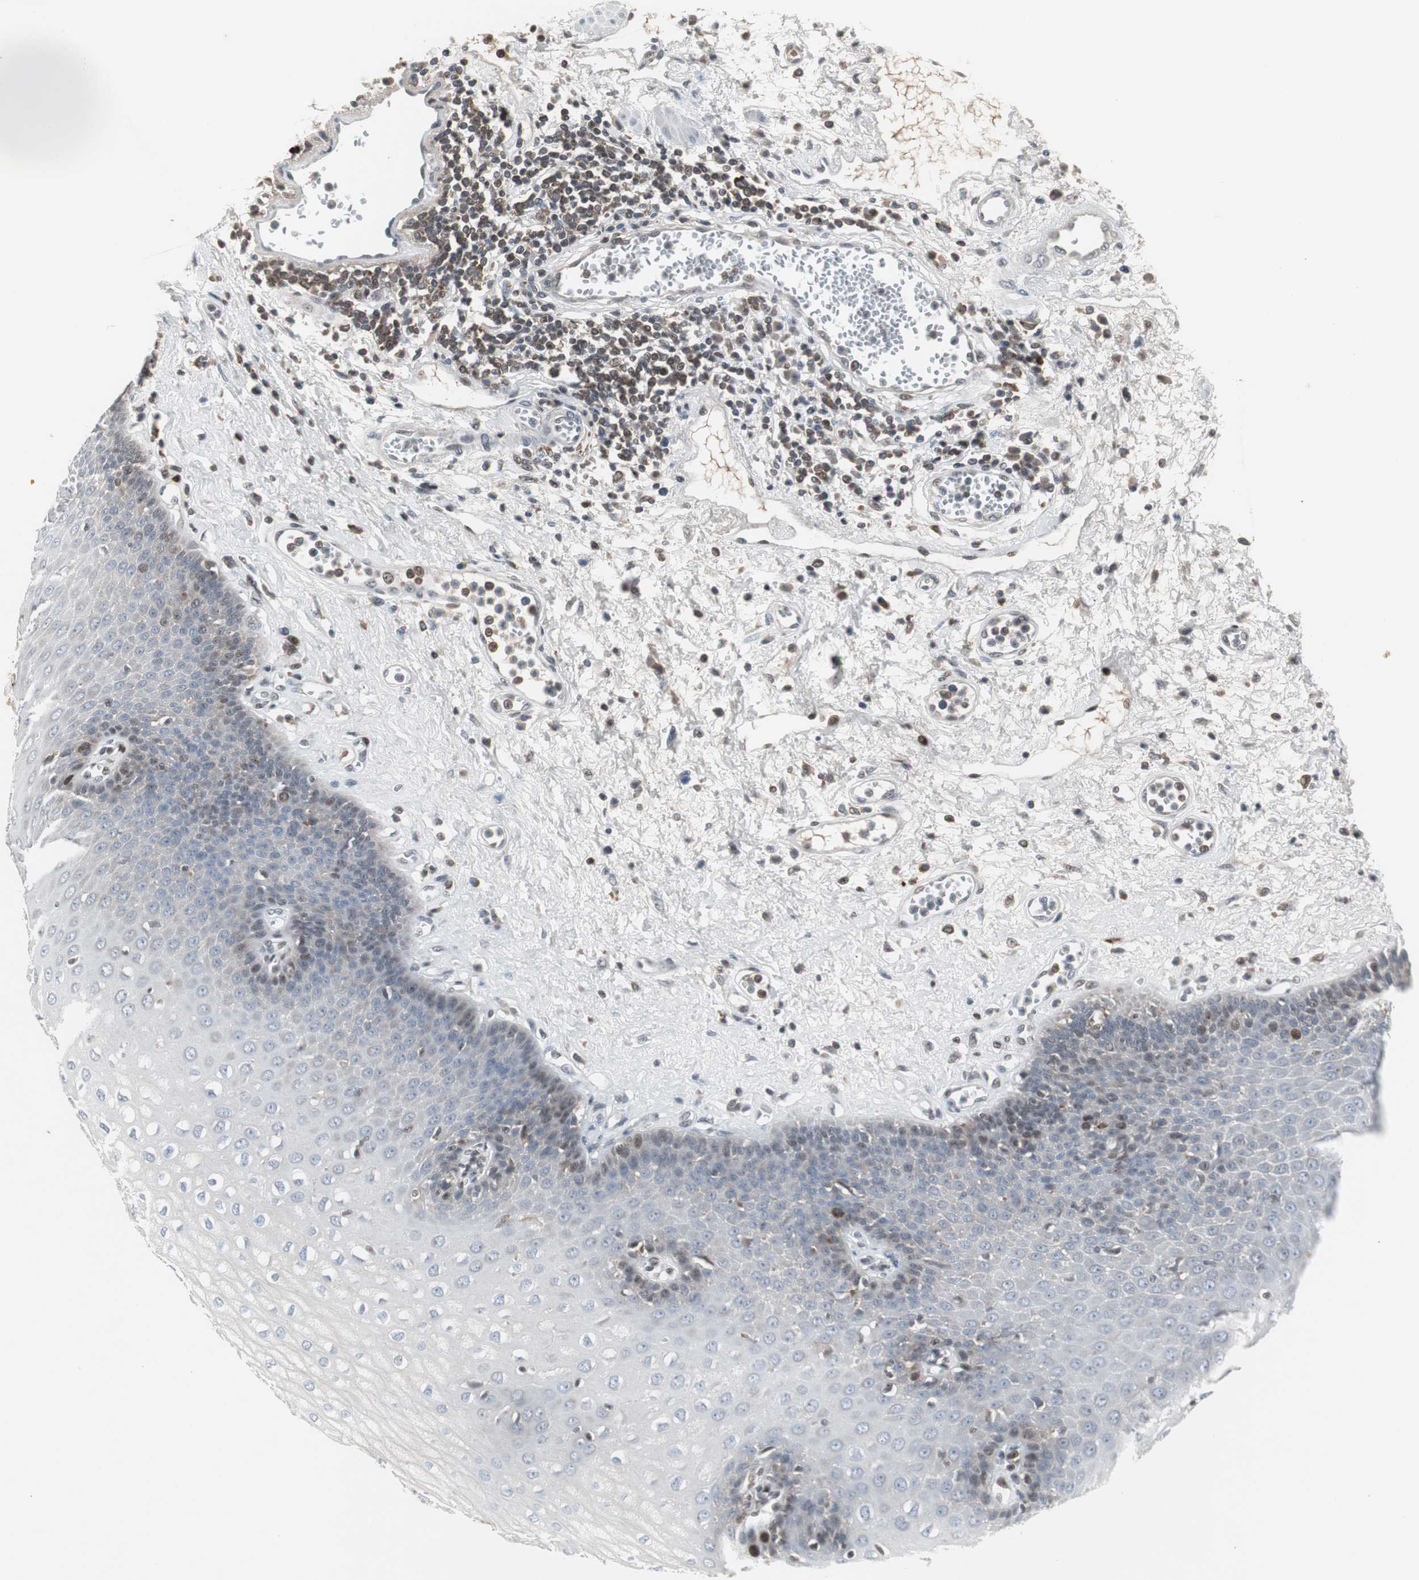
{"staining": {"intensity": "weak", "quantity": "<25%", "location": "nuclear"}, "tissue": "esophagus", "cell_type": "Squamous epithelial cells", "image_type": "normal", "snomed": [{"axis": "morphology", "description": "Normal tissue, NOS"}, {"axis": "morphology", "description": "Squamous cell carcinoma, NOS"}, {"axis": "topography", "description": "Esophagus"}], "caption": "Immunohistochemical staining of normal human esophagus exhibits no significant positivity in squamous epithelial cells. Nuclei are stained in blue.", "gene": "GRK2", "patient": {"sex": "male", "age": 65}}